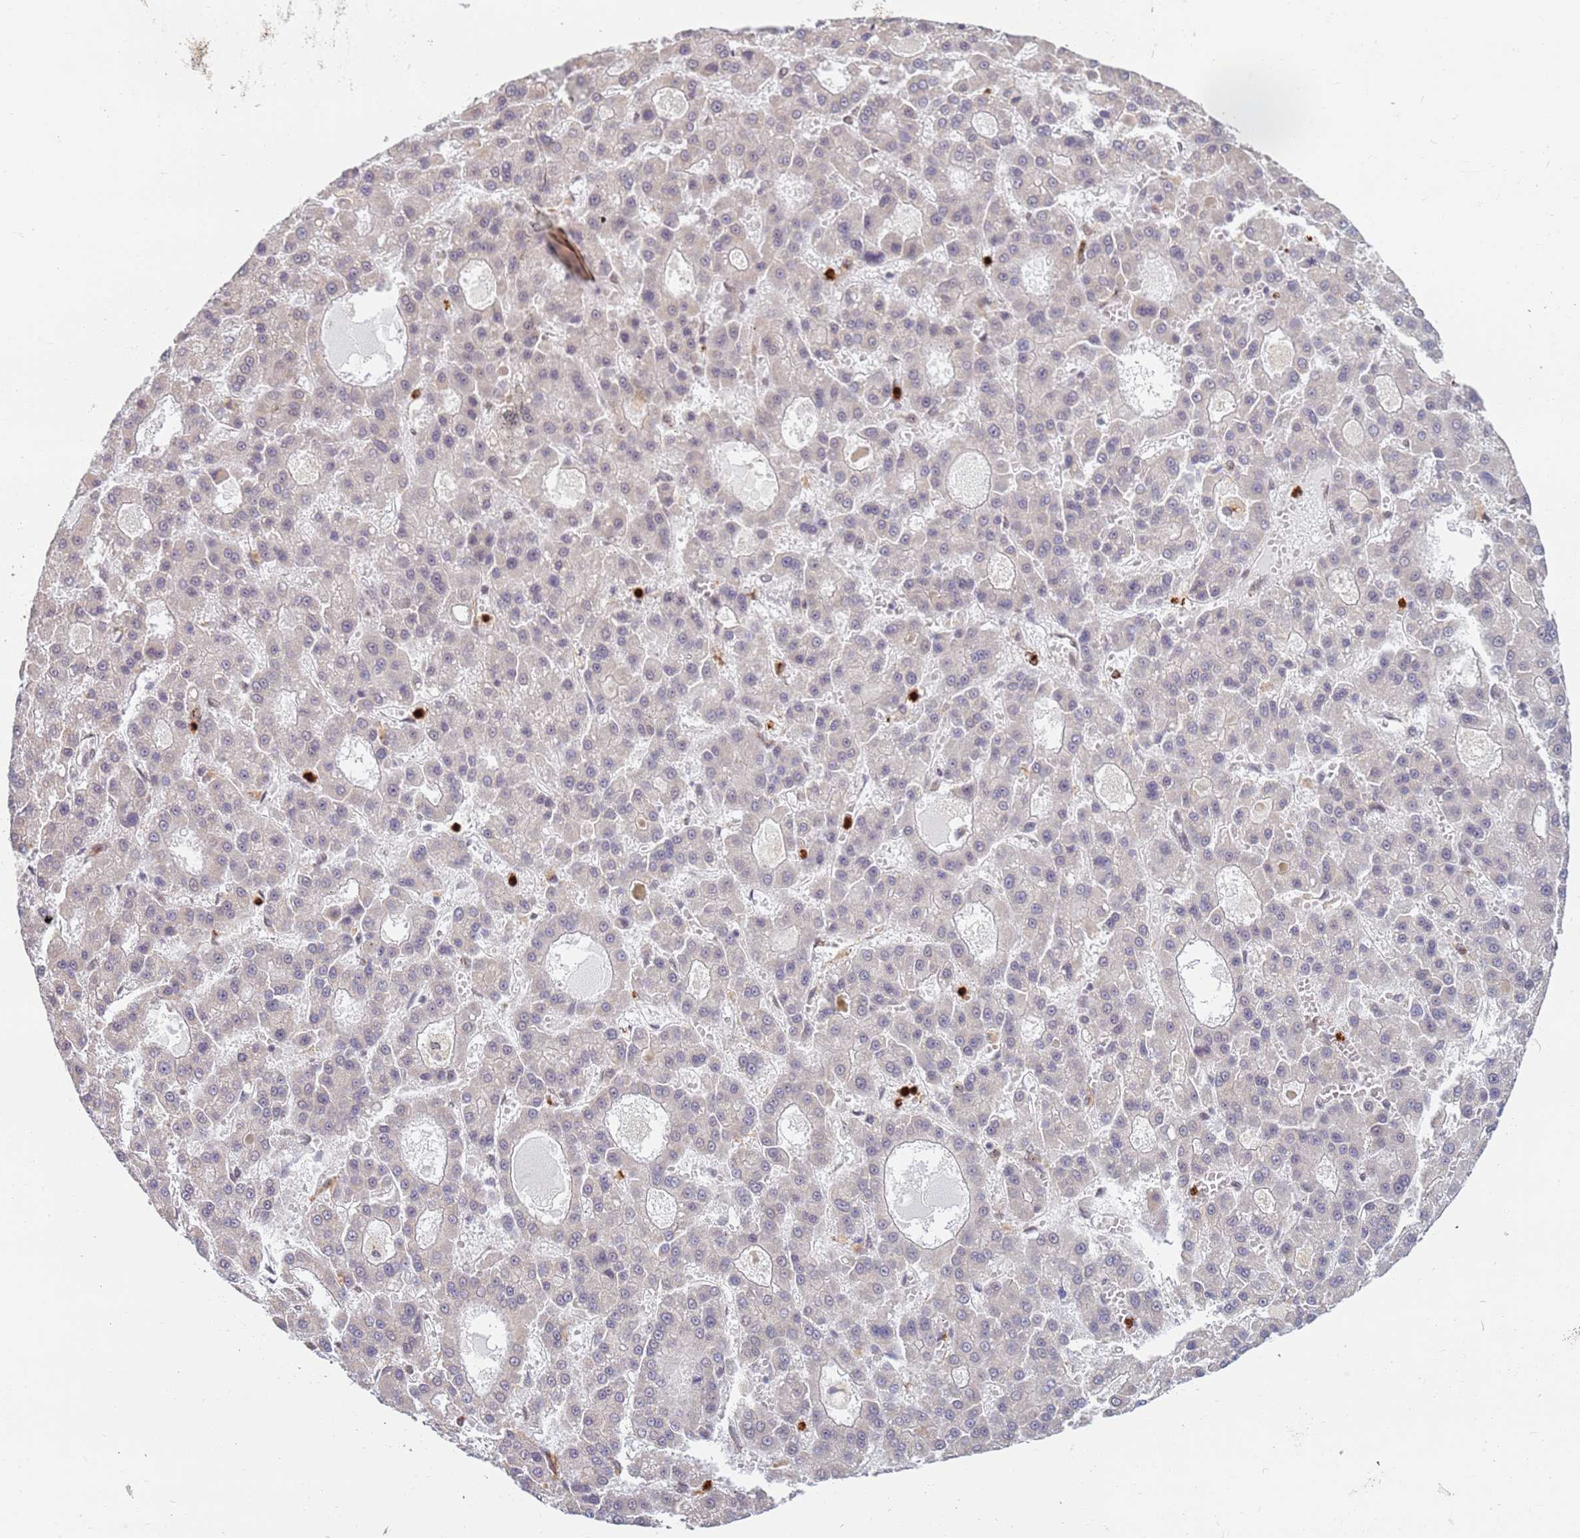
{"staining": {"intensity": "negative", "quantity": "none", "location": "none"}, "tissue": "liver cancer", "cell_type": "Tumor cells", "image_type": "cancer", "snomed": [{"axis": "morphology", "description": "Carcinoma, Hepatocellular, NOS"}, {"axis": "topography", "description": "Liver"}], "caption": "The micrograph shows no staining of tumor cells in hepatocellular carcinoma (liver).", "gene": "CEP170", "patient": {"sex": "male", "age": 70}}